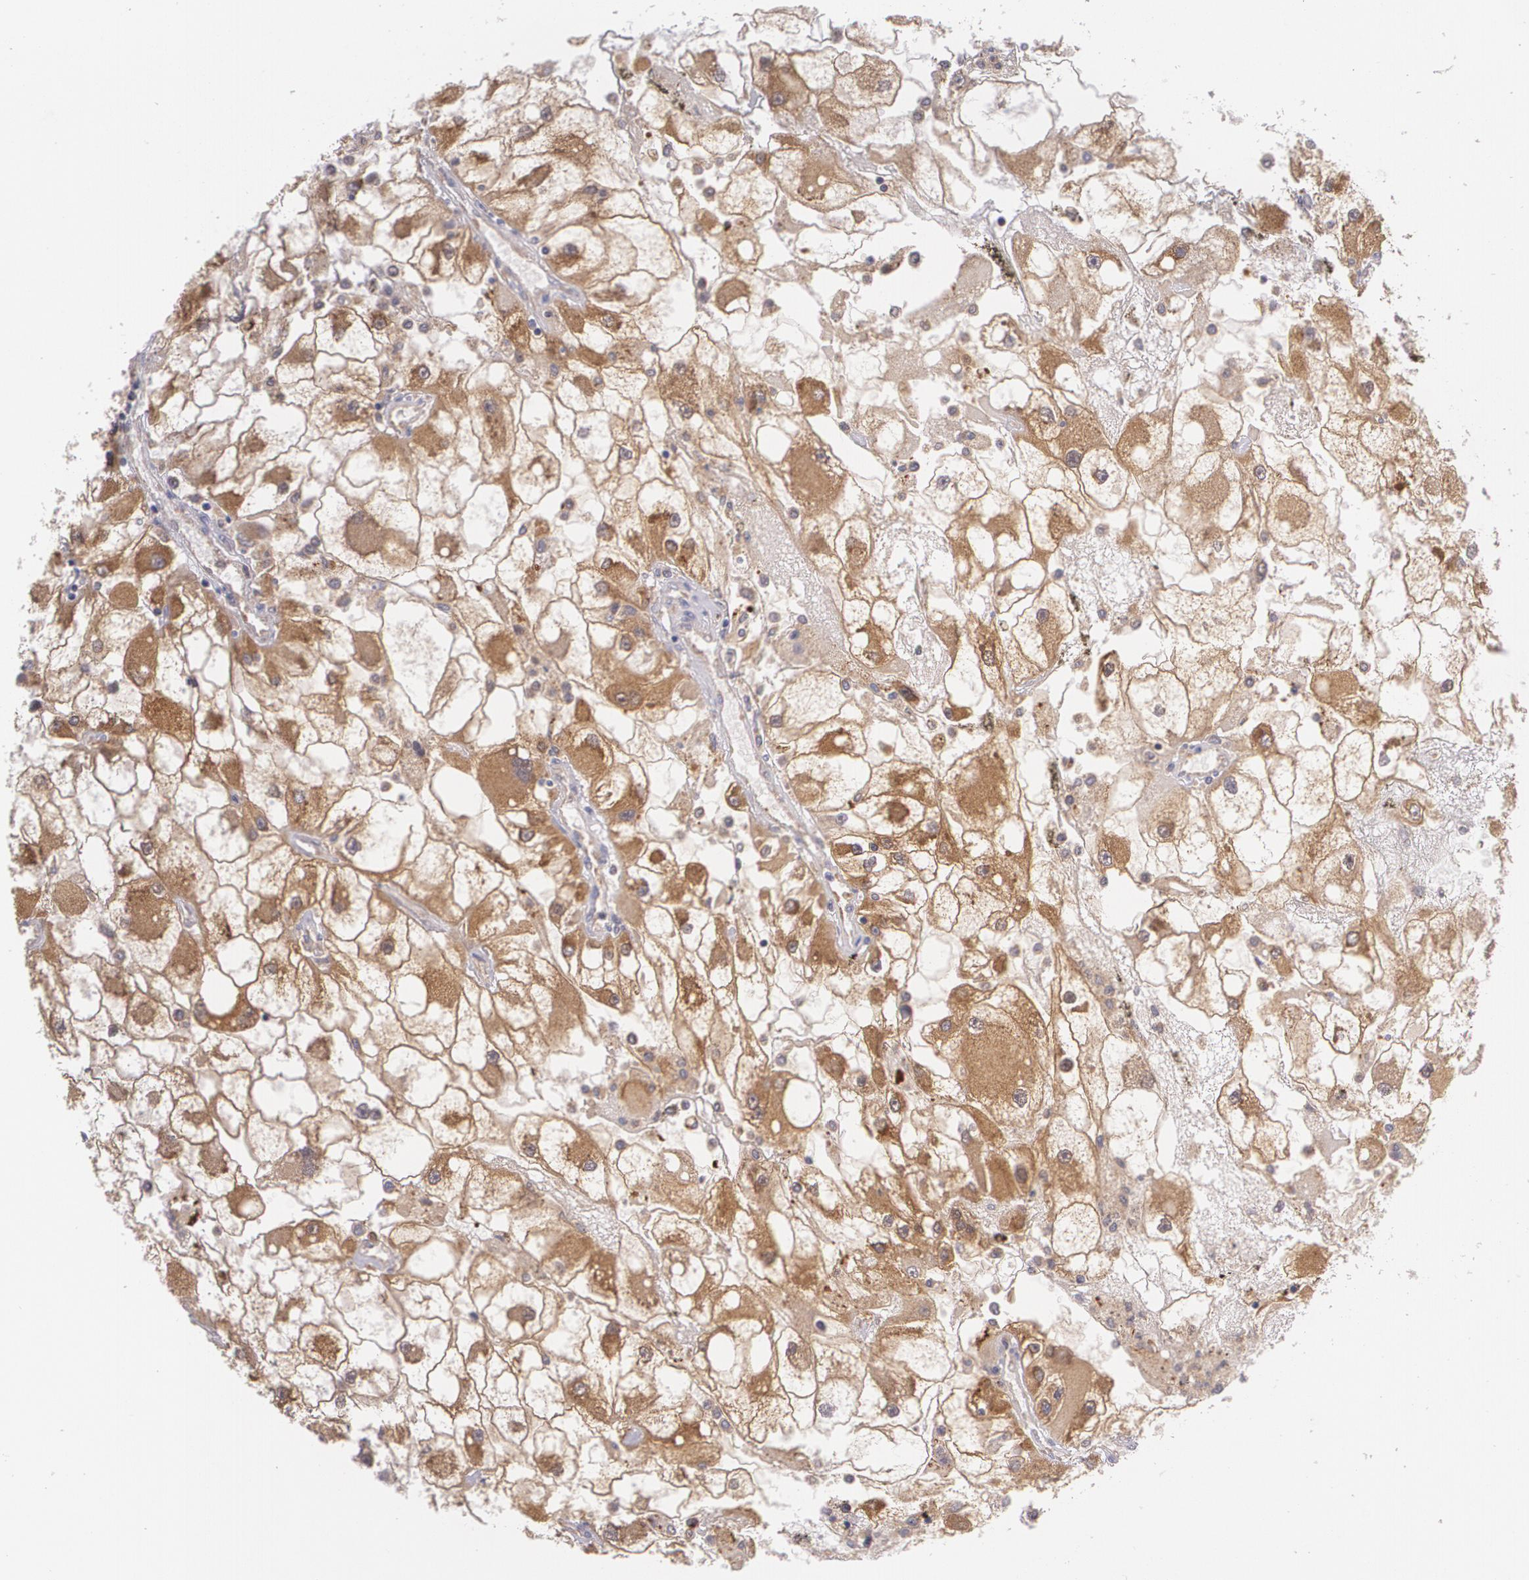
{"staining": {"intensity": "moderate", "quantity": ">75%", "location": "cytoplasmic/membranous"}, "tissue": "renal cancer", "cell_type": "Tumor cells", "image_type": "cancer", "snomed": [{"axis": "morphology", "description": "Adenocarcinoma, NOS"}, {"axis": "topography", "description": "Kidney"}], "caption": "DAB (3,3'-diaminobenzidine) immunohistochemical staining of human adenocarcinoma (renal) reveals moderate cytoplasmic/membranous protein staining in about >75% of tumor cells.", "gene": "CCL17", "patient": {"sex": "female", "age": 73}}